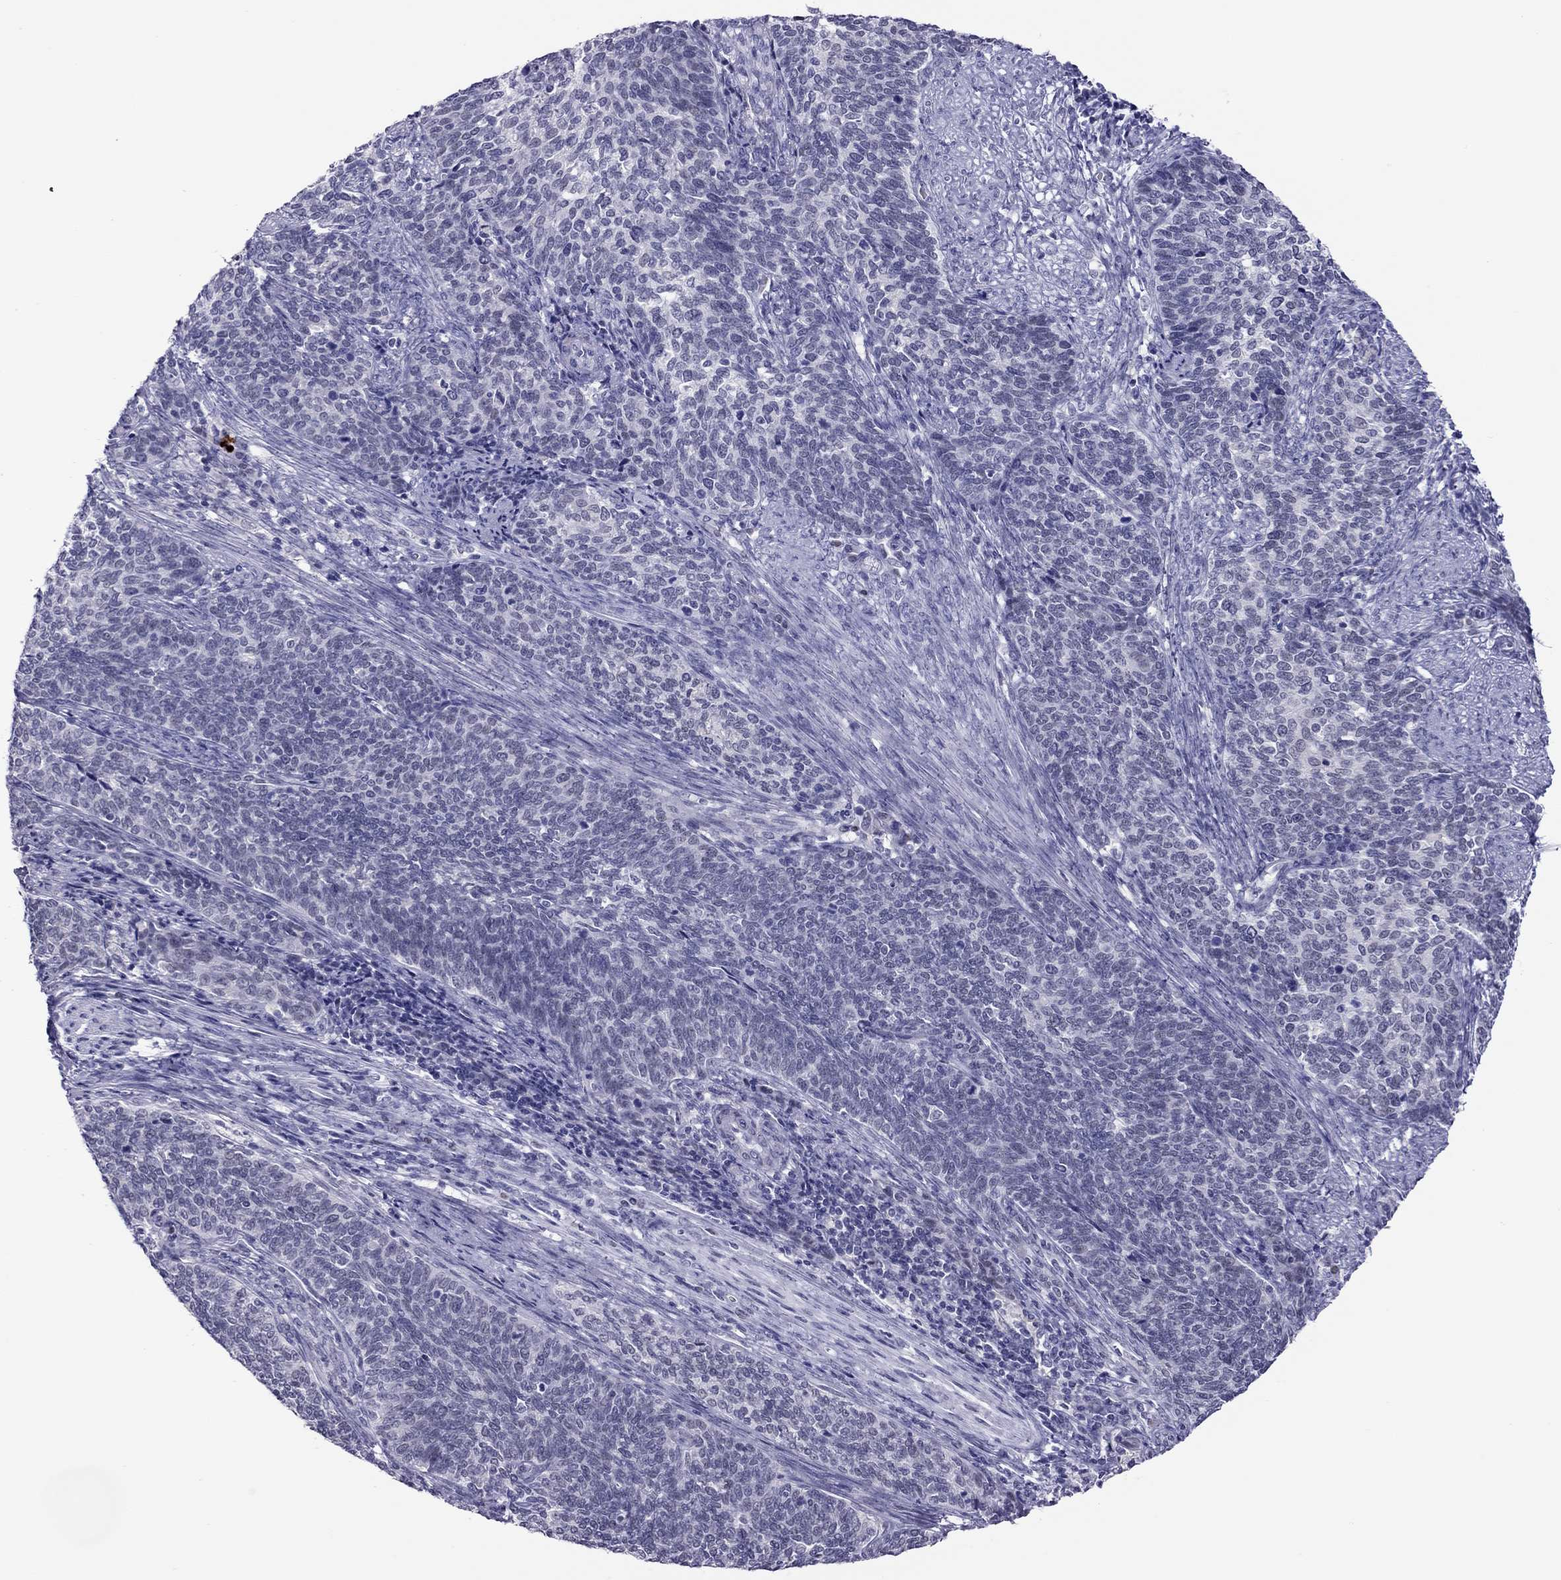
{"staining": {"intensity": "negative", "quantity": "none", "location": "none"}, "tissue": "cervical cancer", "cell_type": "Tumor cells", "image_type": "cancer", "snomed": [{"axis": "morphology", "description": "Squamous cell carcinoma, NOS"}, {"axis": "topography", "description": "Cervix"}], "caption": "DAB immunohistochemical staining of squamous cell carcinoma (cervical) displays no significant expression in tumor cells.", "gene": "CHRNB3", "patient": {"sex": "female", "age": 39}}